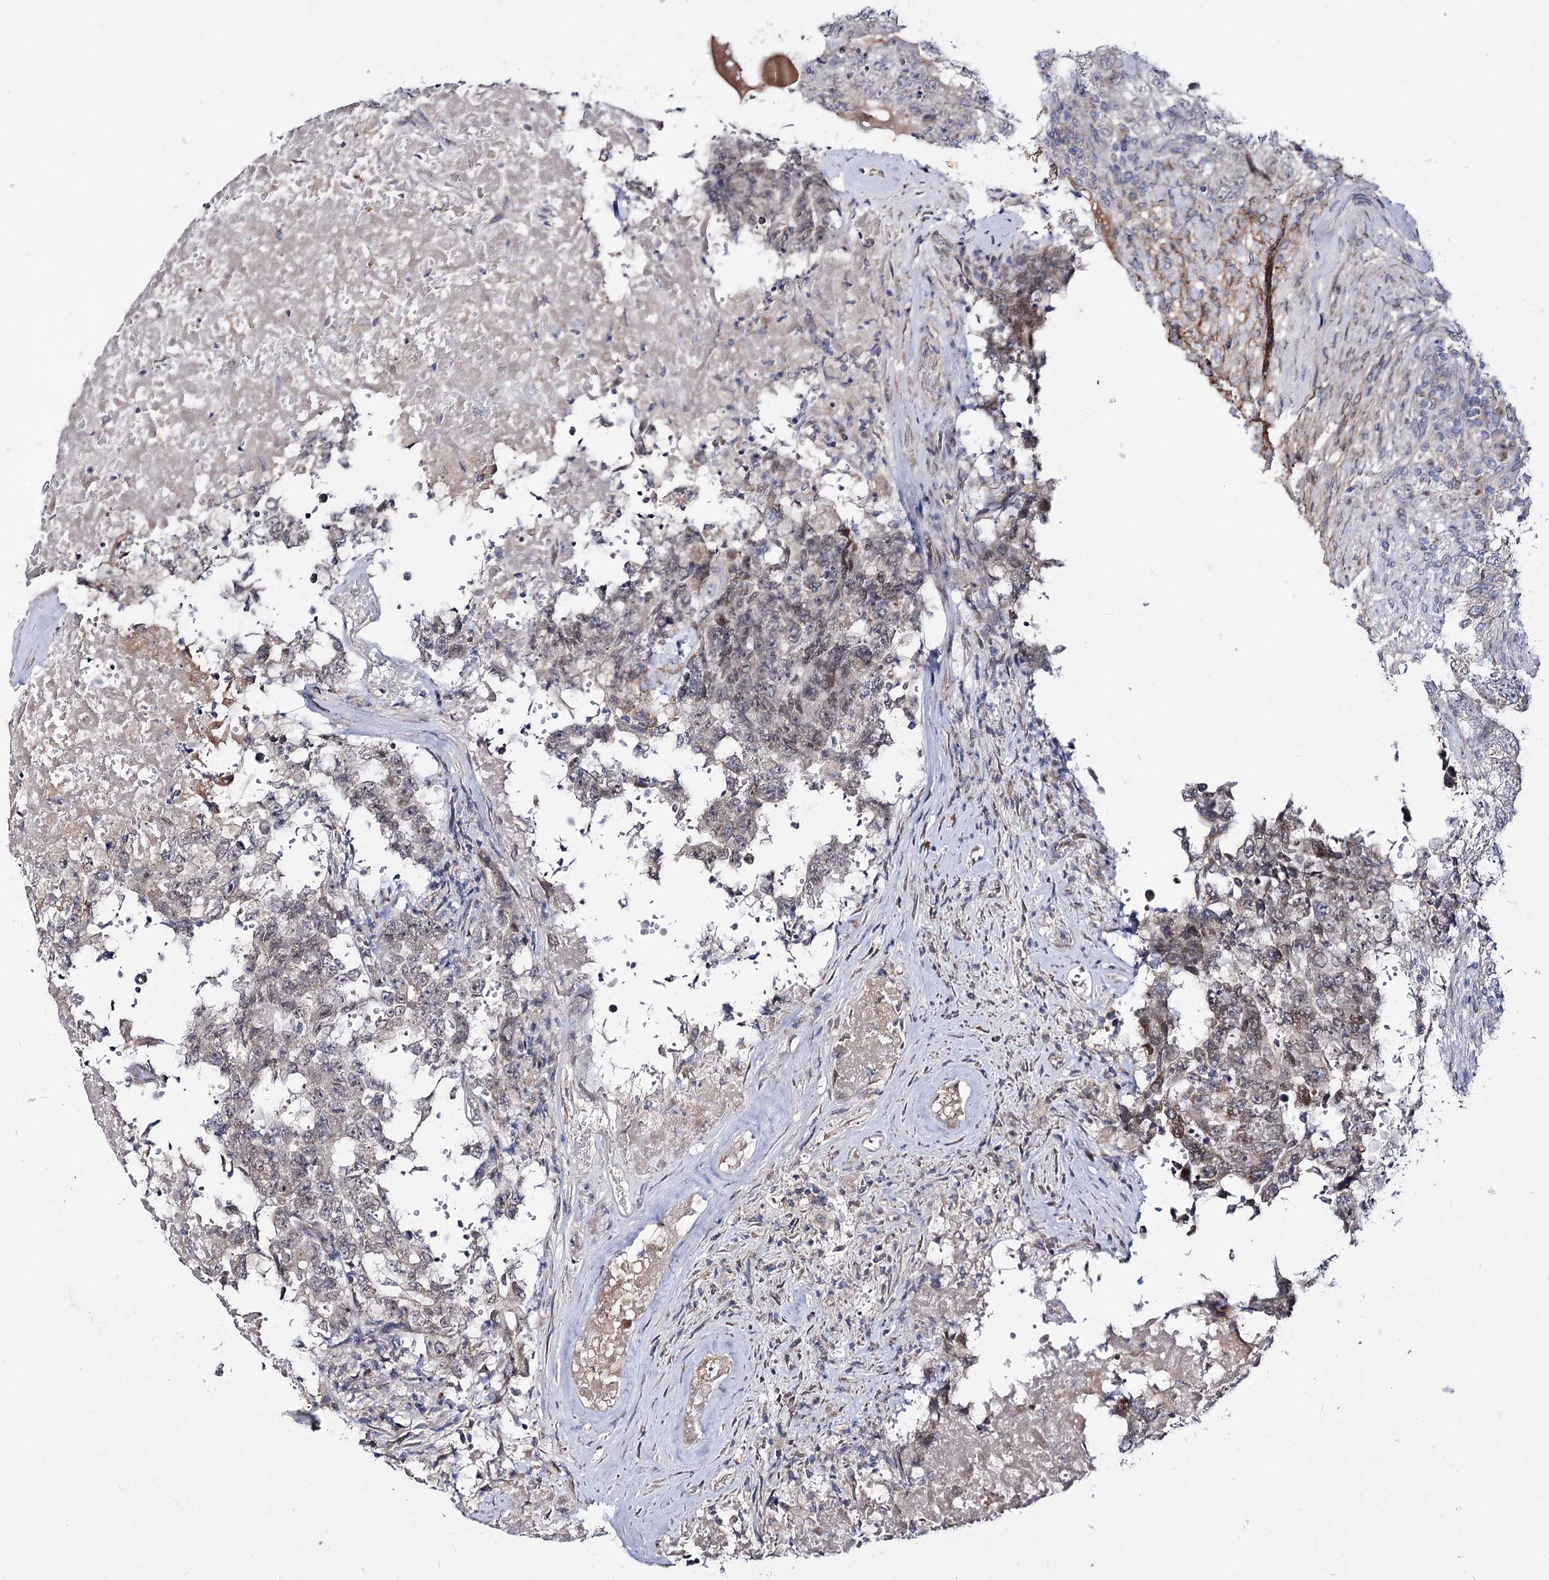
{"staining": {"intensity": "negative", "quantity": "none", "location": "none"}, "tissue": "testis cancer", "cell_type": "Tumor cells", "image_type": "cancer", "snomed": [{"axis": "morphology", "description": "Carcinoma, Embryonal, NOS"}, {"axis": "topography", "description": "Testis"}], "caption": "Human testis cancer (embryonal carcinoma) stained for a protein using IHC reveals no expression in tumor cells.", "gene": "C11orf80", "patient": {"sex": "male", "age": 26}}